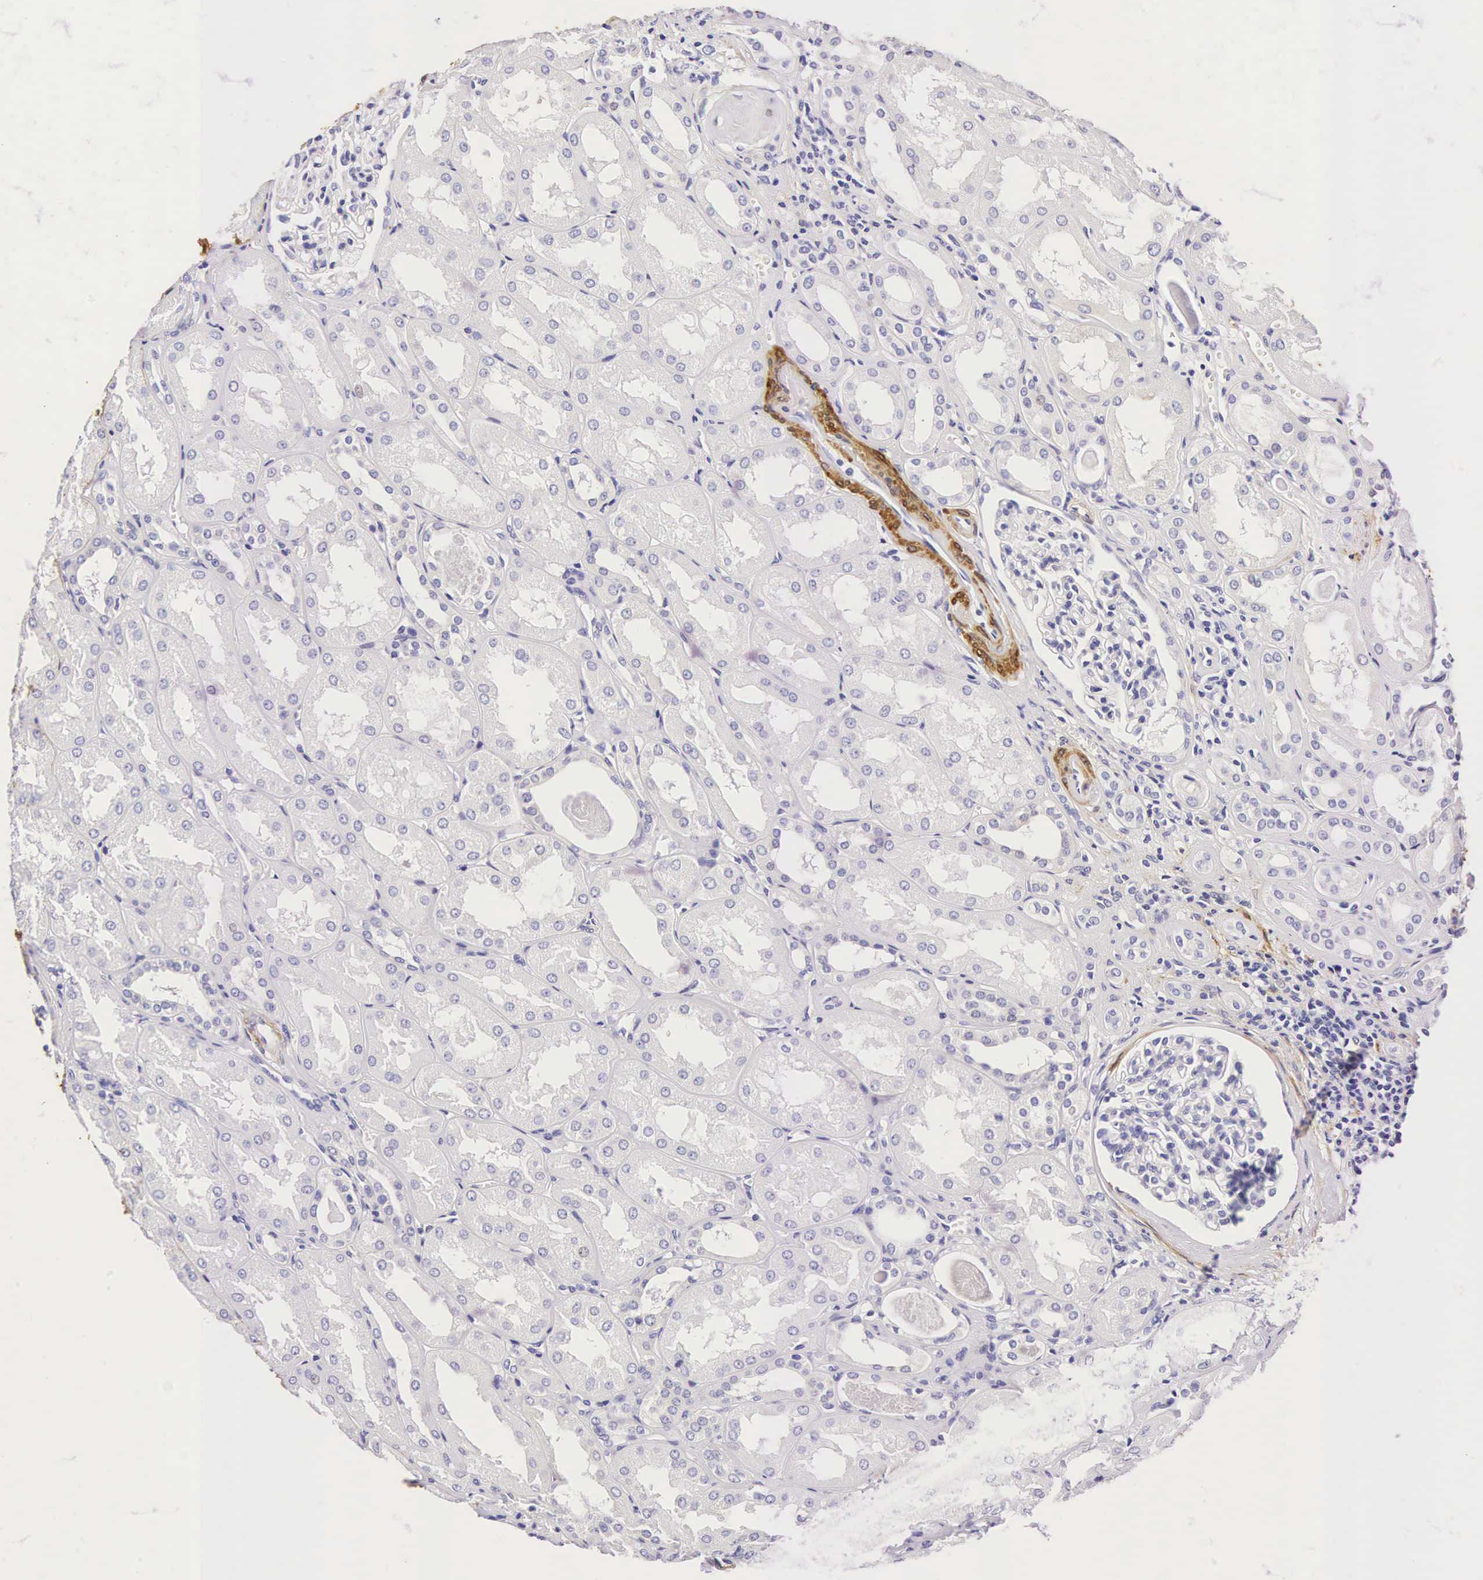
{"staining": {"intensity": "negative", "quantity": "none", "location": "none"}, "tissue": "kidney", "cell_type": "Cells in glomeruli", "image_type": "normal", "snomed": [{"axis": "morphology", "description": "Normal tissue, NOS"}, {"axis": "topography", "description": "Kidney"}], "caption": "Human kidney stained for a protein using immunohistochemistry displays no staining in cells in glomeruli.", "gene": "CNN1", "patient": {"sex": "male", "age": 61}}